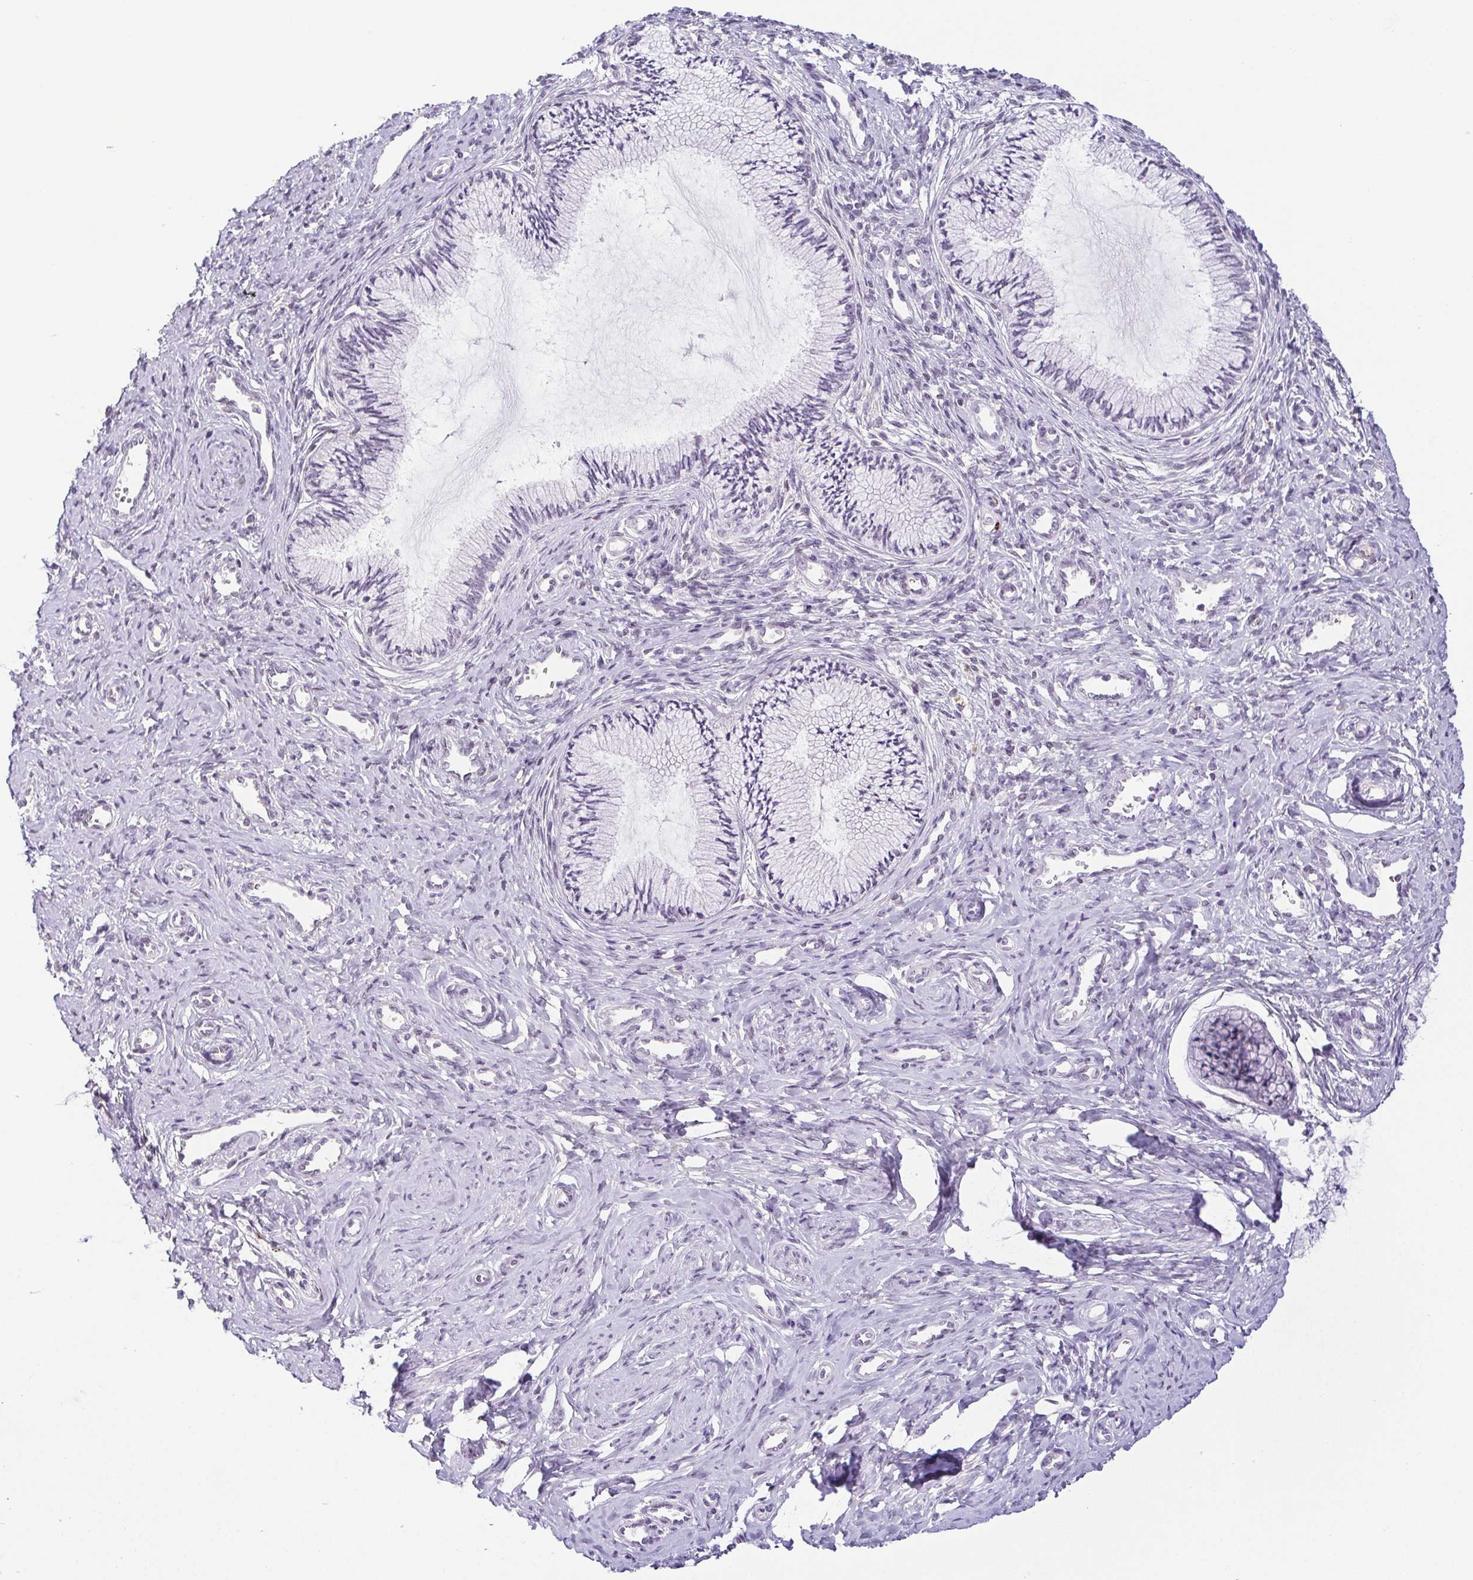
{"staining": {"intensity": "negative", "quantity": "none", "location": "none"}, "tissue": "cervix", "cell_type": "Glandular cells", "image_type": "normal", "snomed": [{"axis": "morphology", "description": "Normal tissue, NOS"}, {"axis": "topography", "description": "Cervix"}], "caption": "Immunohistochemical staining of unremarkable cervix exhibits no significant staining in glandular cells. (Stains: DAB IHC with hematoxylin counter stain, Microscopy: brightfield microscopy at high magnification).", "gene": "TCF3", "patient": {"sex": "female", "age": 24}}